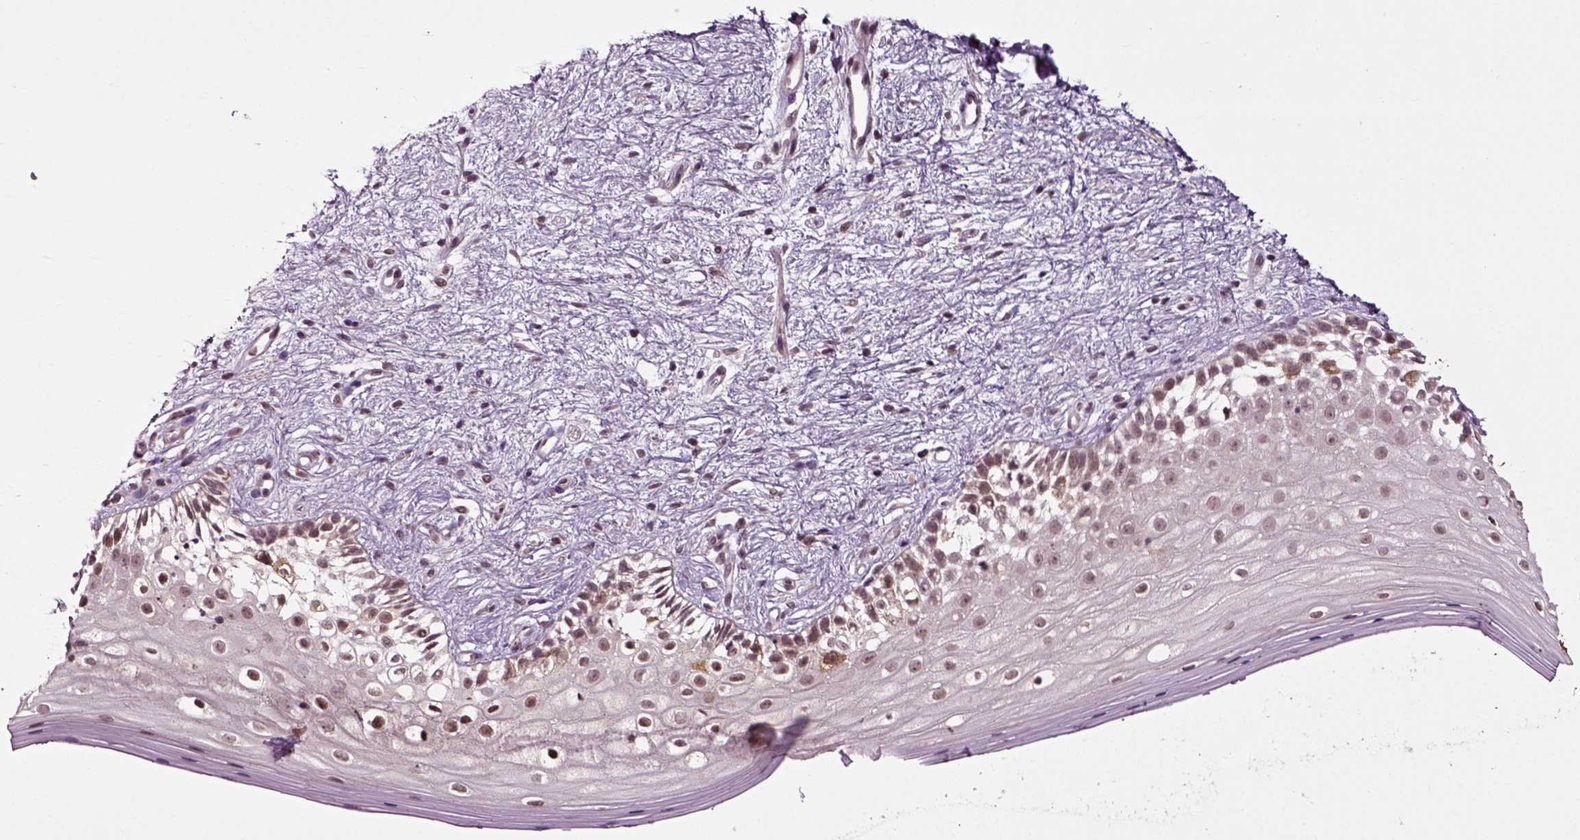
{"staining": {"intensity": "moderate", "quantity": "<25%", "location": "nuclear"}, "tissue": "vagina", "cell_type": "Squamous epithelial cells", "image_type": "normal", "snomed": [{"axis": "morphology", "description": "Normal tissue, NOS"}, {"axis": "topography", "description": "Vagina"}], "caption": "Immunohistochemical staining of normal human vagina shows <25% levels of moderate nuclear protein positivity in approximately <25% of squamous epithelial cells.", "gene": "KNSTRN", "patient": {"sex": "female", "age": 47}}